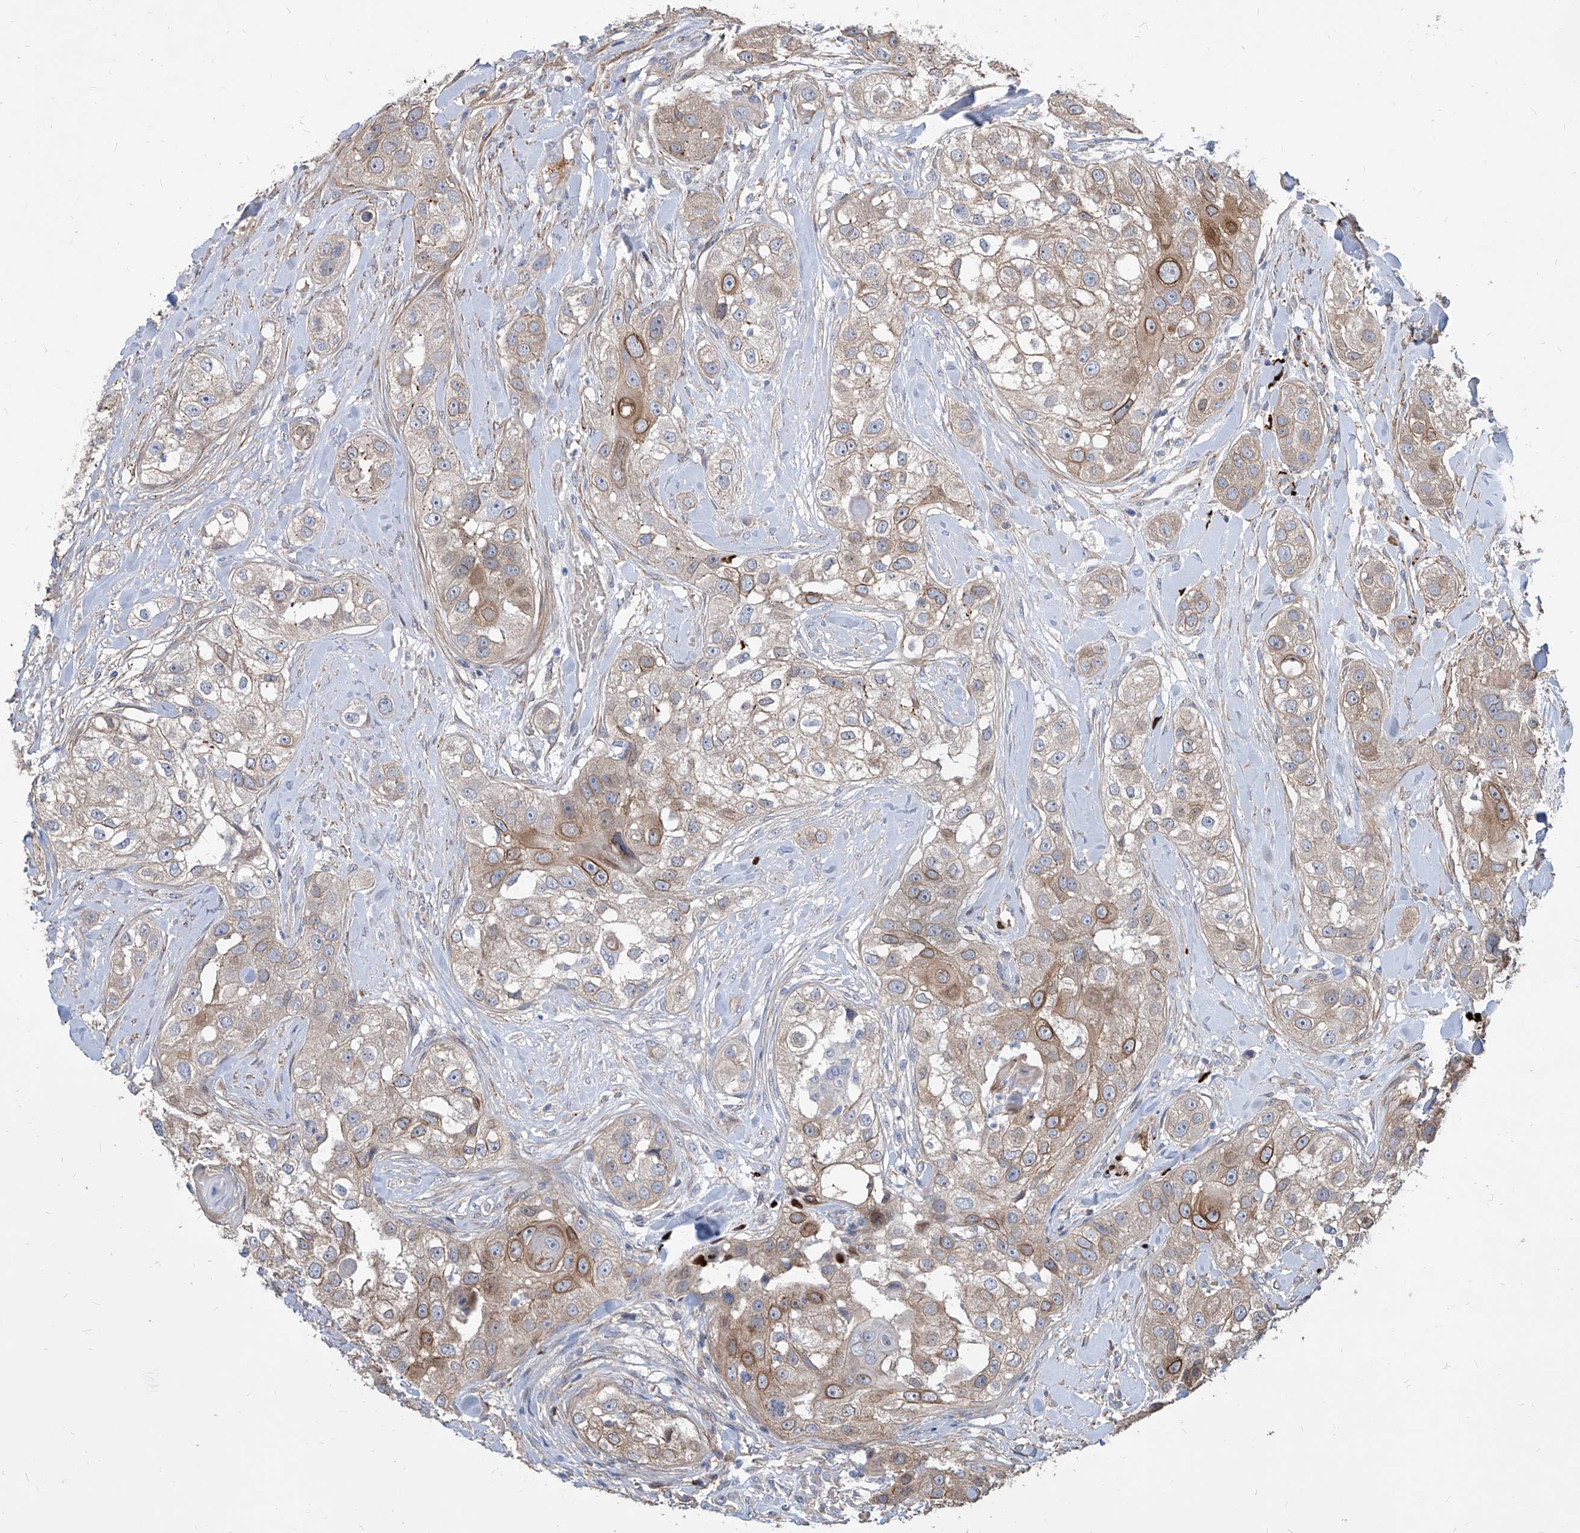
{"staining": {"intensity": "moderate", "quantity": "<25%", "location": "cytoplasmic/membranous"}, "tissue": "head and neck cancer", "cell_type": "Tumor cells", "image_type": "cancer", "snomed": [{"axis": "morphology", "description": "Normal tissue, NOS"}, {"axis": "morphology", "description": "Squamous cell carcinoma, NOS"}, {"axis": "topography", "description": "Skeletal muscle"}, {"axis": "topography", "description": "Head-Neck"}], "caption": "Immunohistochemistry (IHC) of human squamous cell carcinoma (head and neck) exhibits low levels of moderate cytoplasmic/membranous expression in about <25% of tumor cells. (DAB (3,3'-diaminobenzidine) = brown stain, brightfield microscopy at high magnification).", "gene": "FAM83B", "patient": {"sex": "male", "age": 51}}